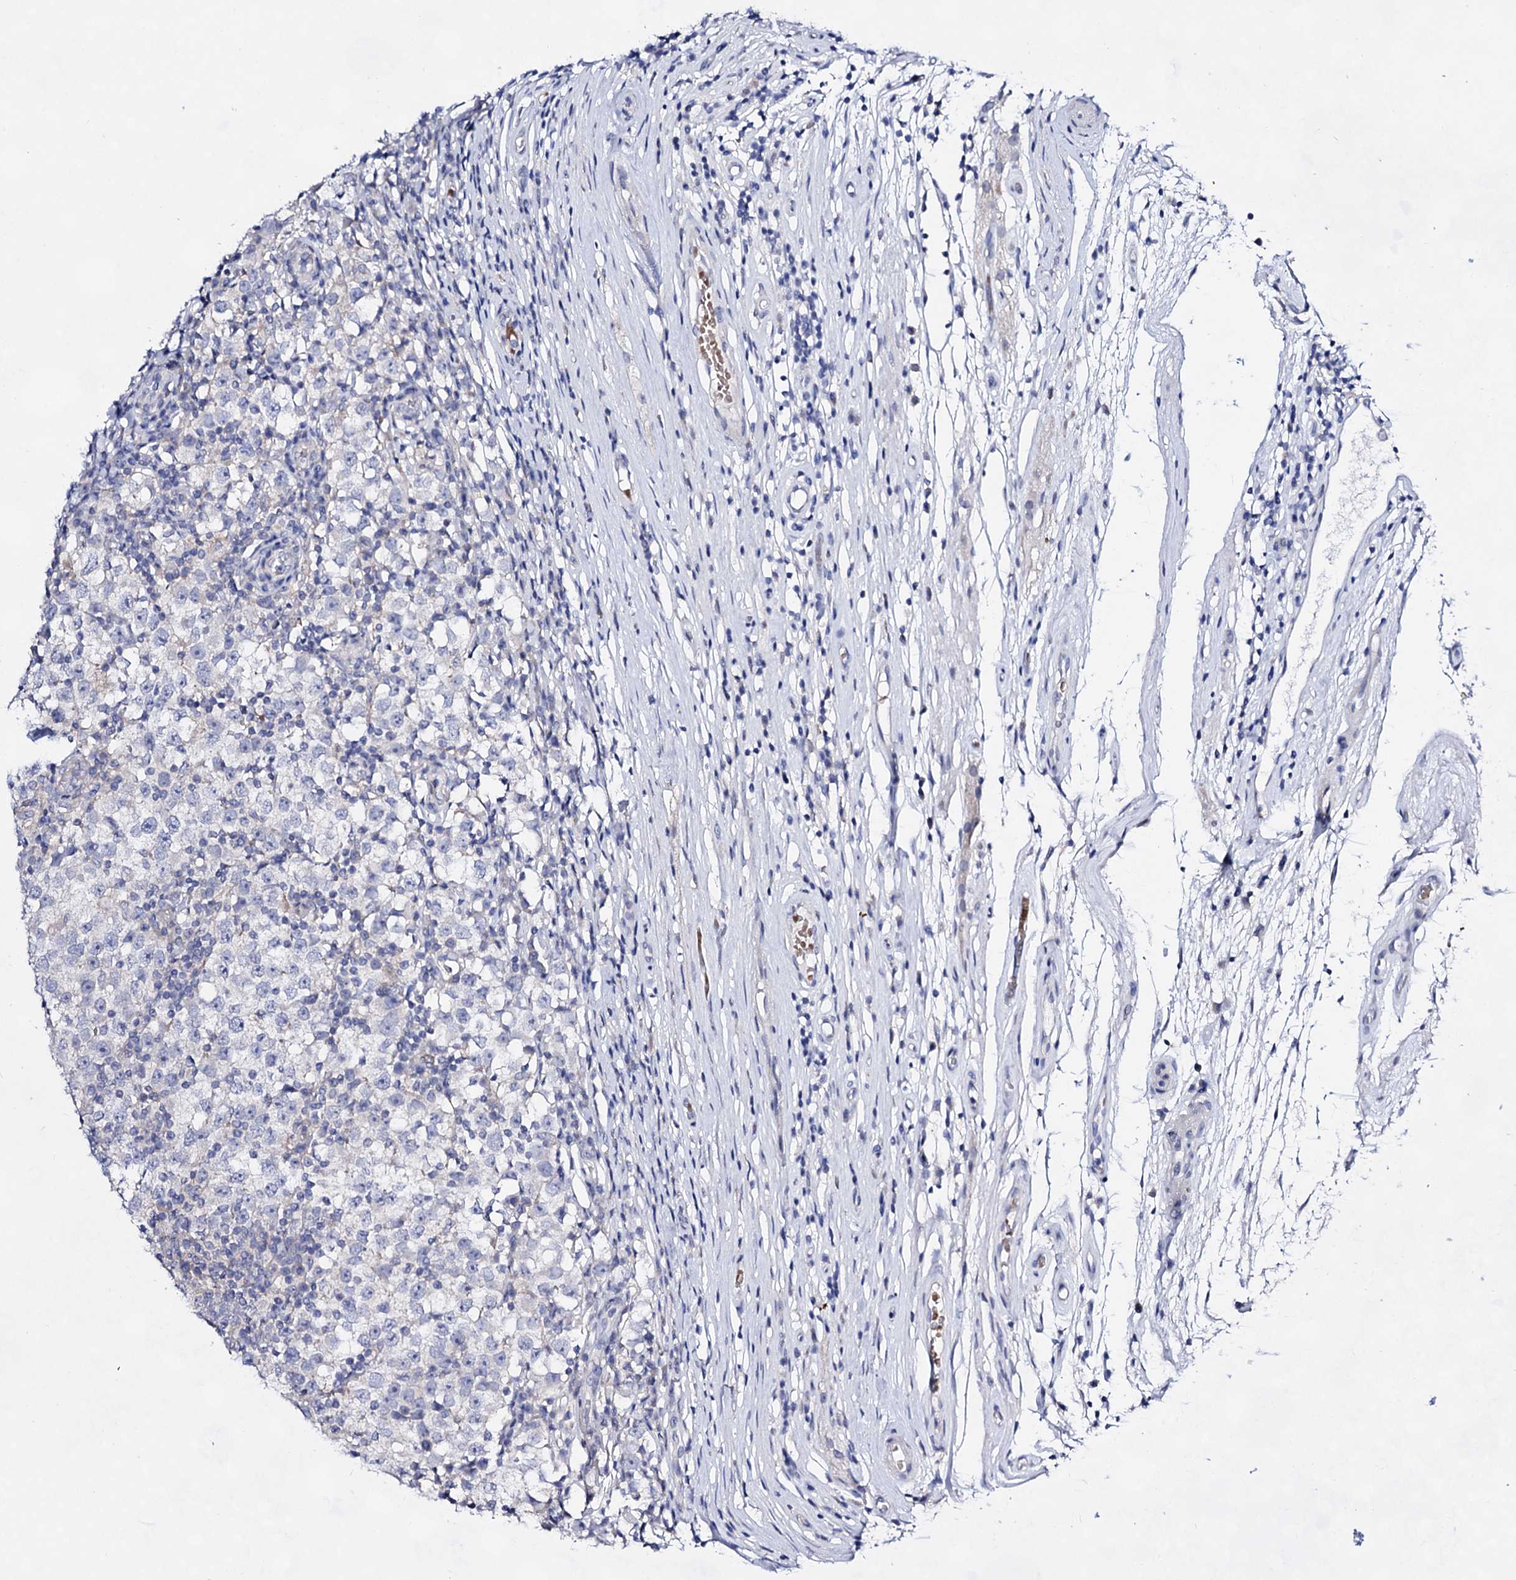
{"staining": {"intensity": "negative", "quantity": "none", "location": "none"}, "tissue": "testis cancer", "cell_type": "Tumor cells", "image_type": "cancer", "snomed": [{"axis": "morphology", "description": "Seminoma, NOS"}, {"axis": "topography", "description": "Testis"}], "caption": "Micrograph shows no significant protein expression in tumor cells of testis seminoma.", "gene": "PLIN1", "patient": {"sex": "male", "age": 65}}